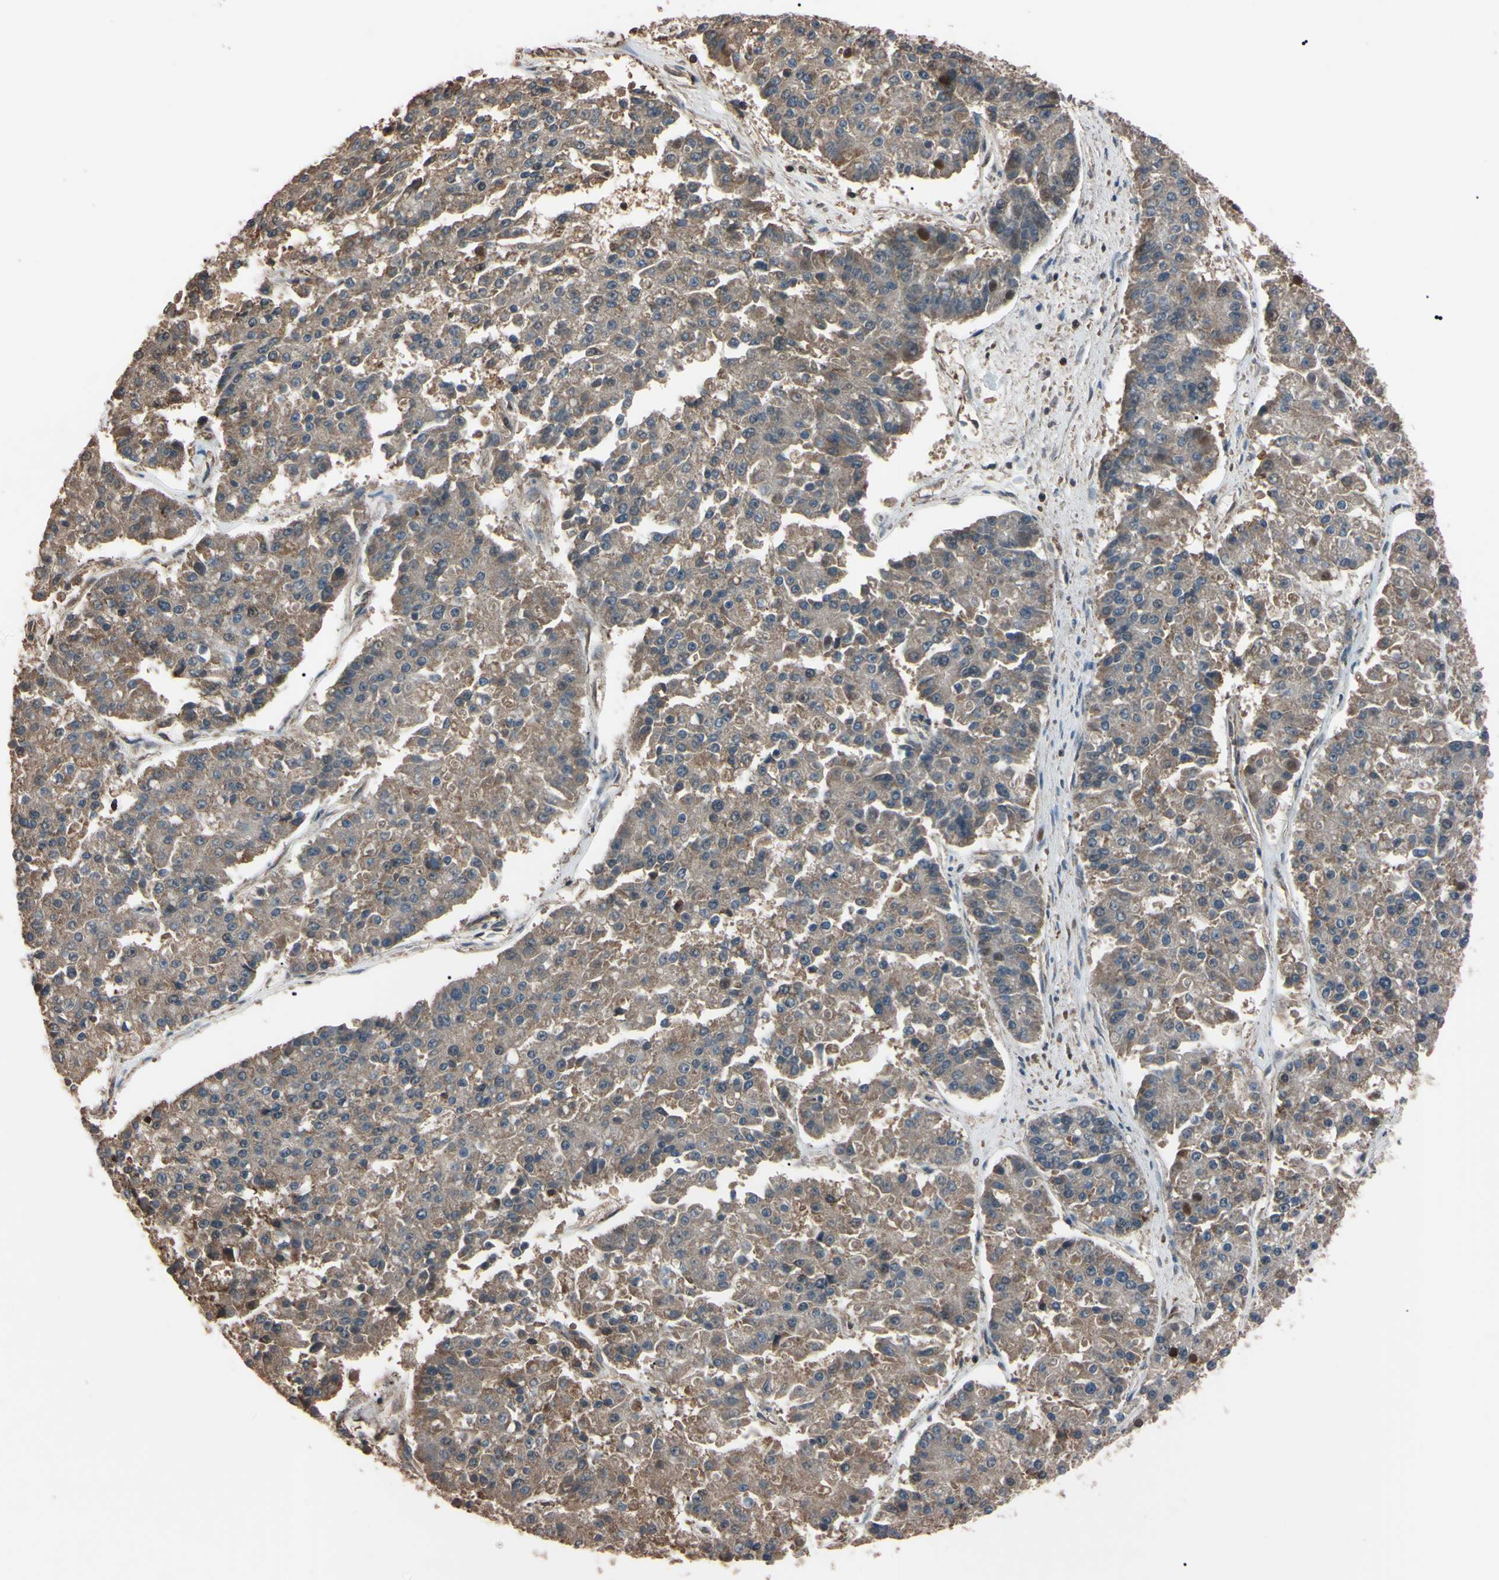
{"staining": {"intensity": "weak", "quantity": ">75%", "location": "cytoplasmic/membranous"}, "tissue": "pancreatic cancer", "cell_type": "Tumor cells", "image_type": "cancer", "snomed": [{"axis": "morphology", "description": "Adenocarcinoma, NOS"}, {"axis": "topography", "description": "Pancreas"}], "caption": "Tumor cells display low levels of weak cytoplasmic/membranous positivity in approximately >75% of cells in adenocarcinoma (pancreatic).", "gene": "TNFRSF1A", "patient": {"sex": "male", "age": 50}}